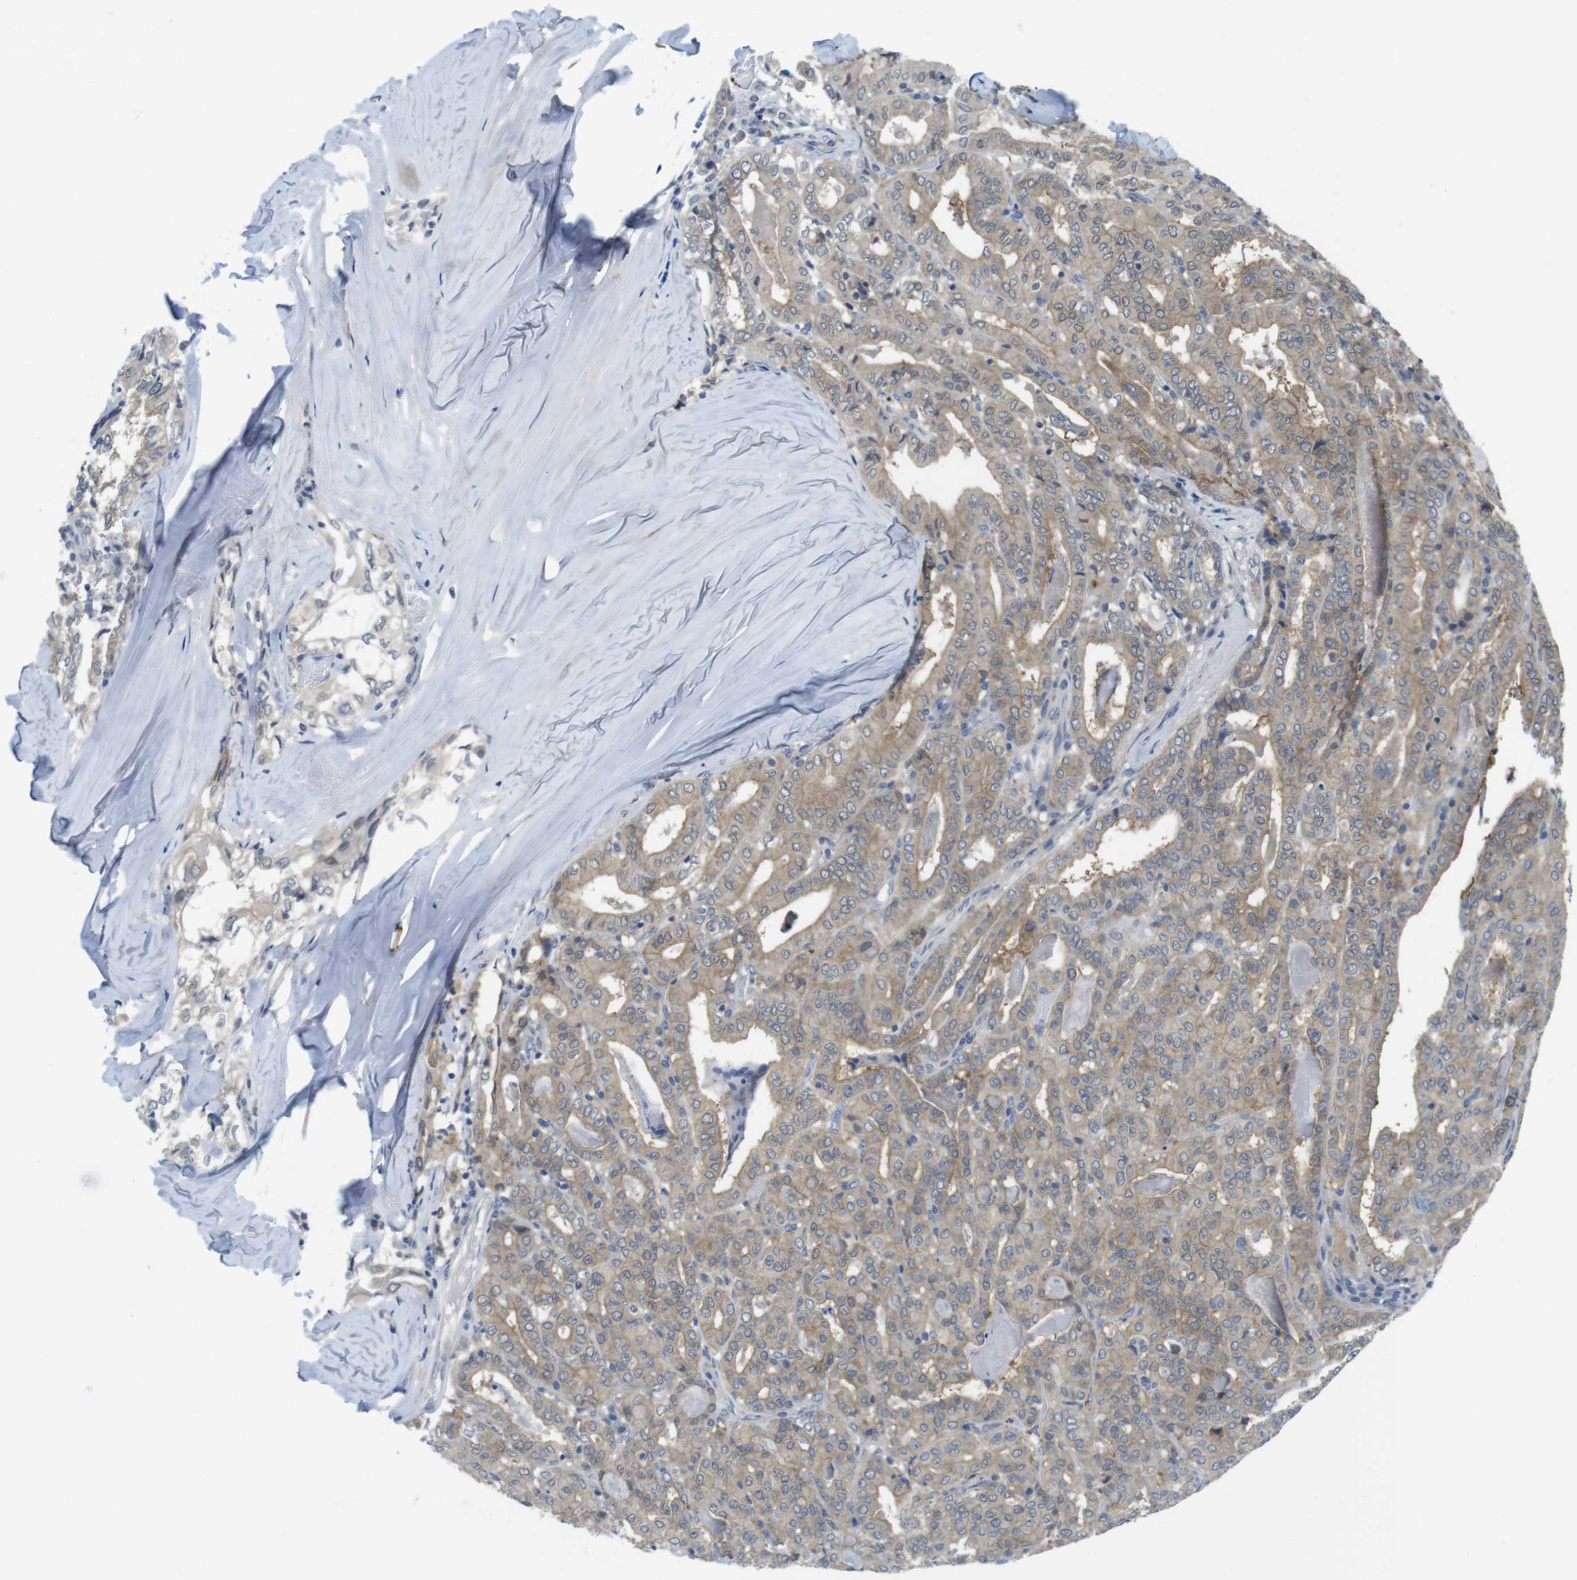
{"staining": {"intensity": "weak", "quantity": ">75%", "location": "cytoplasmic/membranous"}, "tissue": "thyroid cancer", "cell_type": "Tumor cells", "image_type": "cancer", "snomed": [{"axis": "morphology", "description": "Papillary adenocarcinoma, NOS"}, {"axis": "topography", "description": "Thyroid gland"}], "caption": "A high-resolution image shows immunohistochemistry (IHC) staining of papillary adenocarcinoma (thyroid), which demonstrates weak cytoplasmic/membranous expression in approximately >75% of tumor cells.", "gene": "CASP2", "patient": {"sex": "female", "age": 42}}